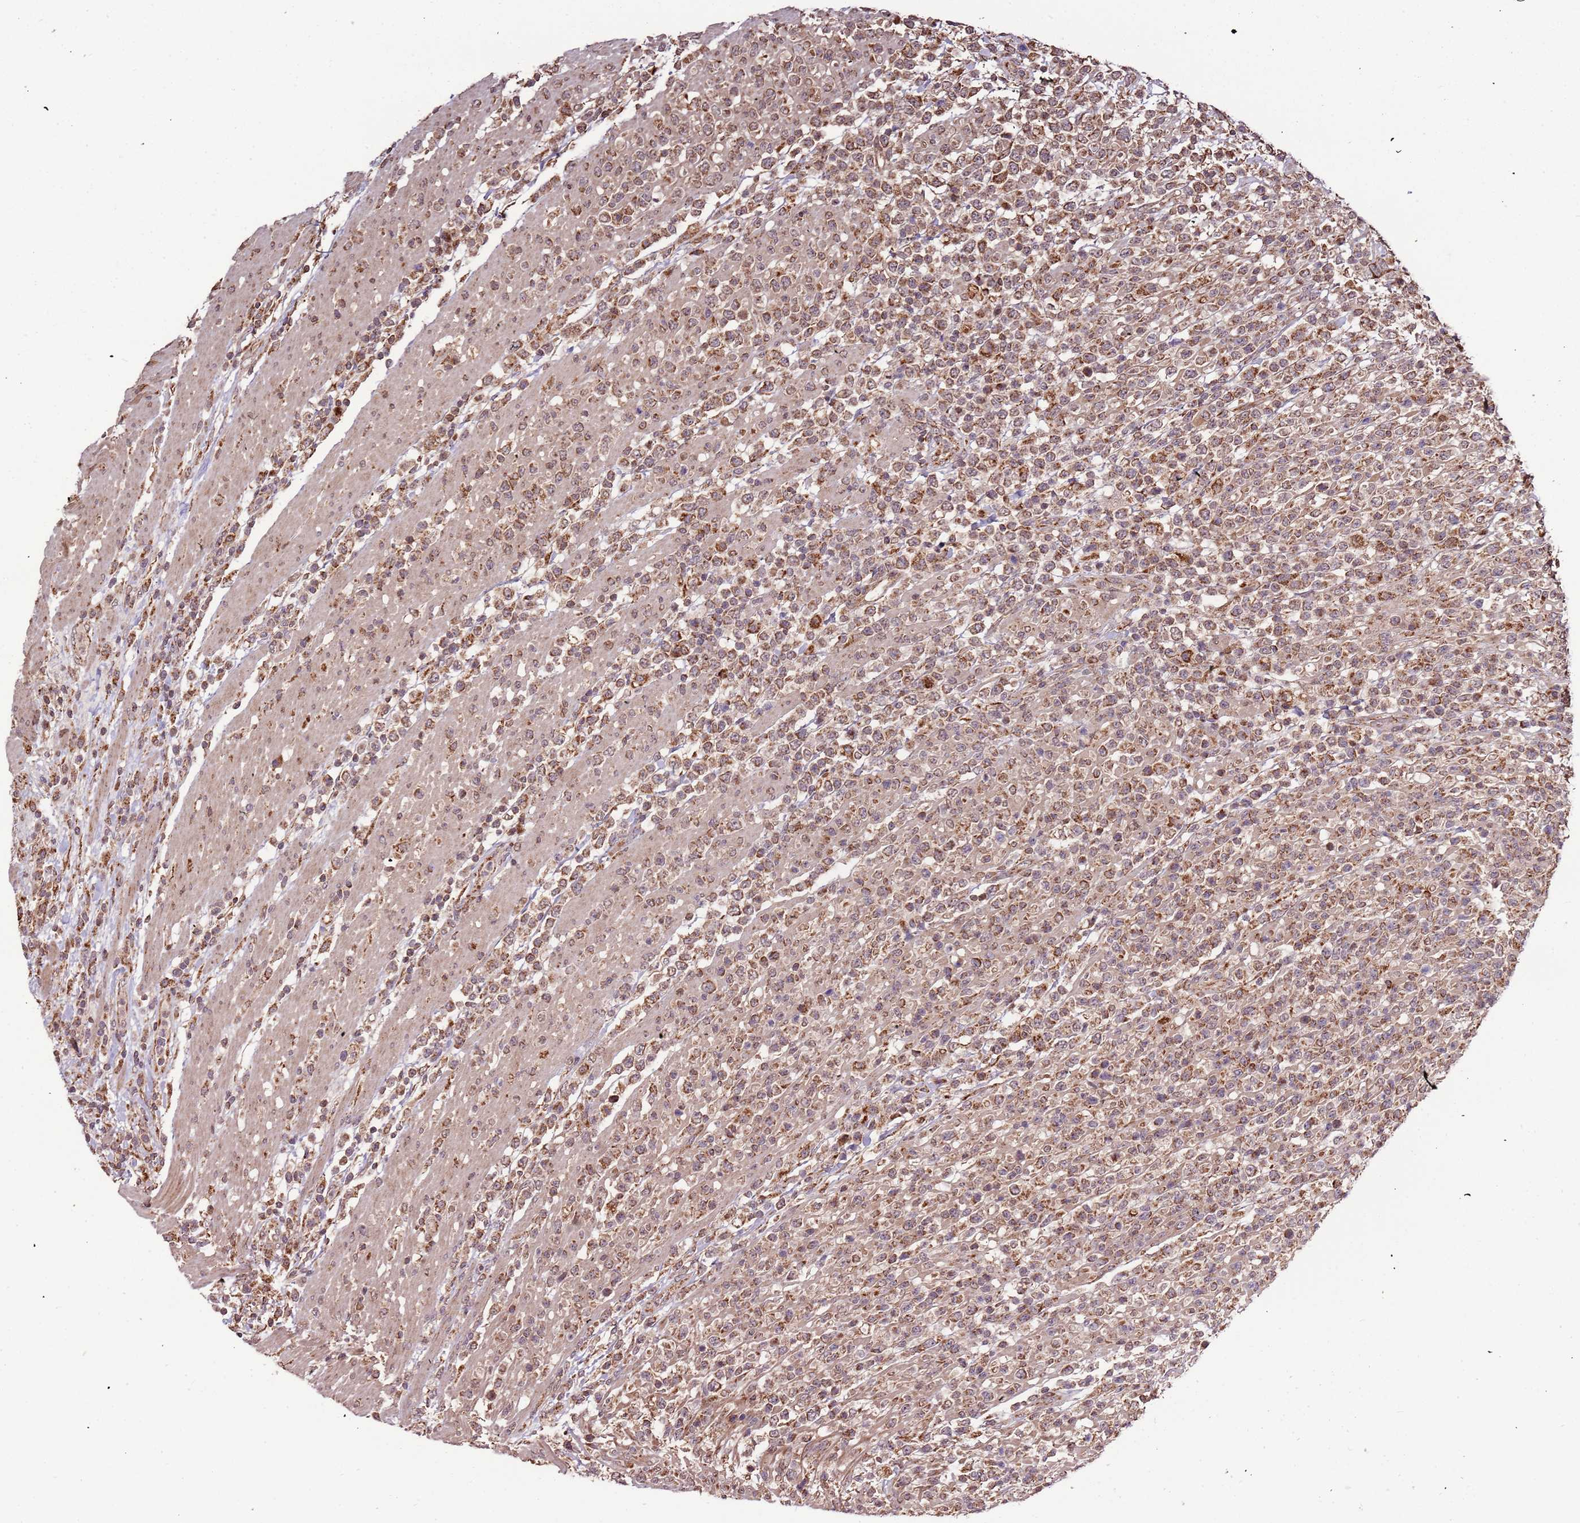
{"staining": {"intensity": "moderate", "quantity": ">75%", "location": "cytoplasmic/membranous"}, "tissue": "lymphoma", "cell_type": "Tumor cells", "image_type": "cancer", "snomed": [{"axis": "morphology", "description": "Malignant lymphoma, non-Hodgkin's type, High grade"}, {"axis": "topography", "description": "Colon"}], "caption": "A brown stain highlights moderate cytoplasmic/membranous positivity of a protein in high-grade malignant lymphoma, non-Hodgkin's type tumor cells.", "gene": "IL17RD", "patient": {"sex": "female", "age": 53}}